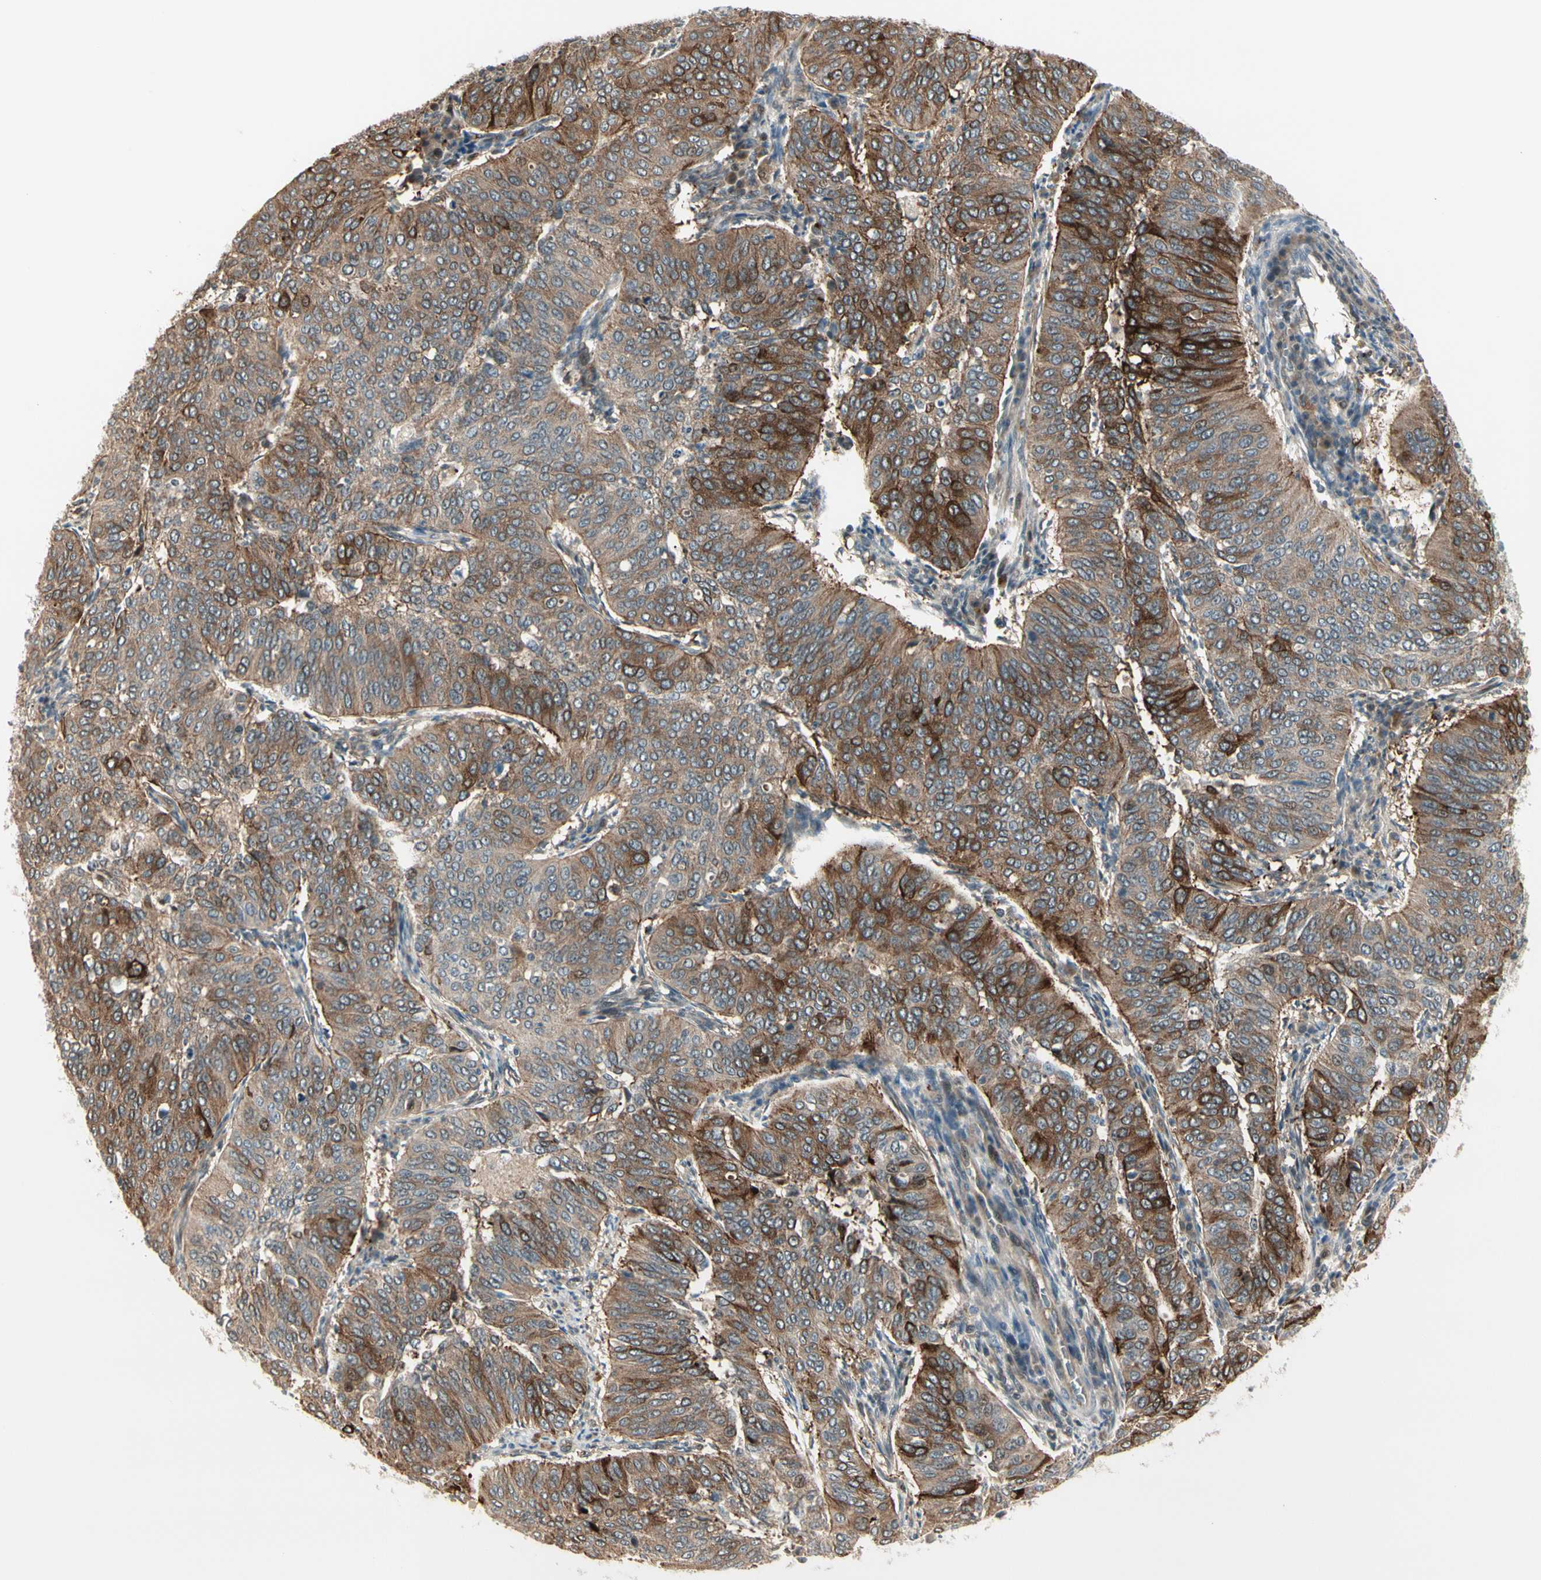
{"staining": {"intensity": "strong", "quantity": ">75%", "location": "cytoplasmic/membranous"}, "tissue": "cervical cancer", "cell_type": "Tumor cells", "image_type": "cancer", "snomed": [{"axis": "morphology", "description": "Normal tissue, NOS"}, {"axis": "morphology", "description": "Squamous cell carcinoma, NOS"}, {"axis": "topography", "description": "Cervix"}], "caption": "Immunohistochemistry (DAB) staining of cervical cancer demonstrates strong cytoplasmic/membranous protein staining in approximately >75% of tumor cells.", "gene": "SVBP", "patient": {"sex": "female", "age": 39}}